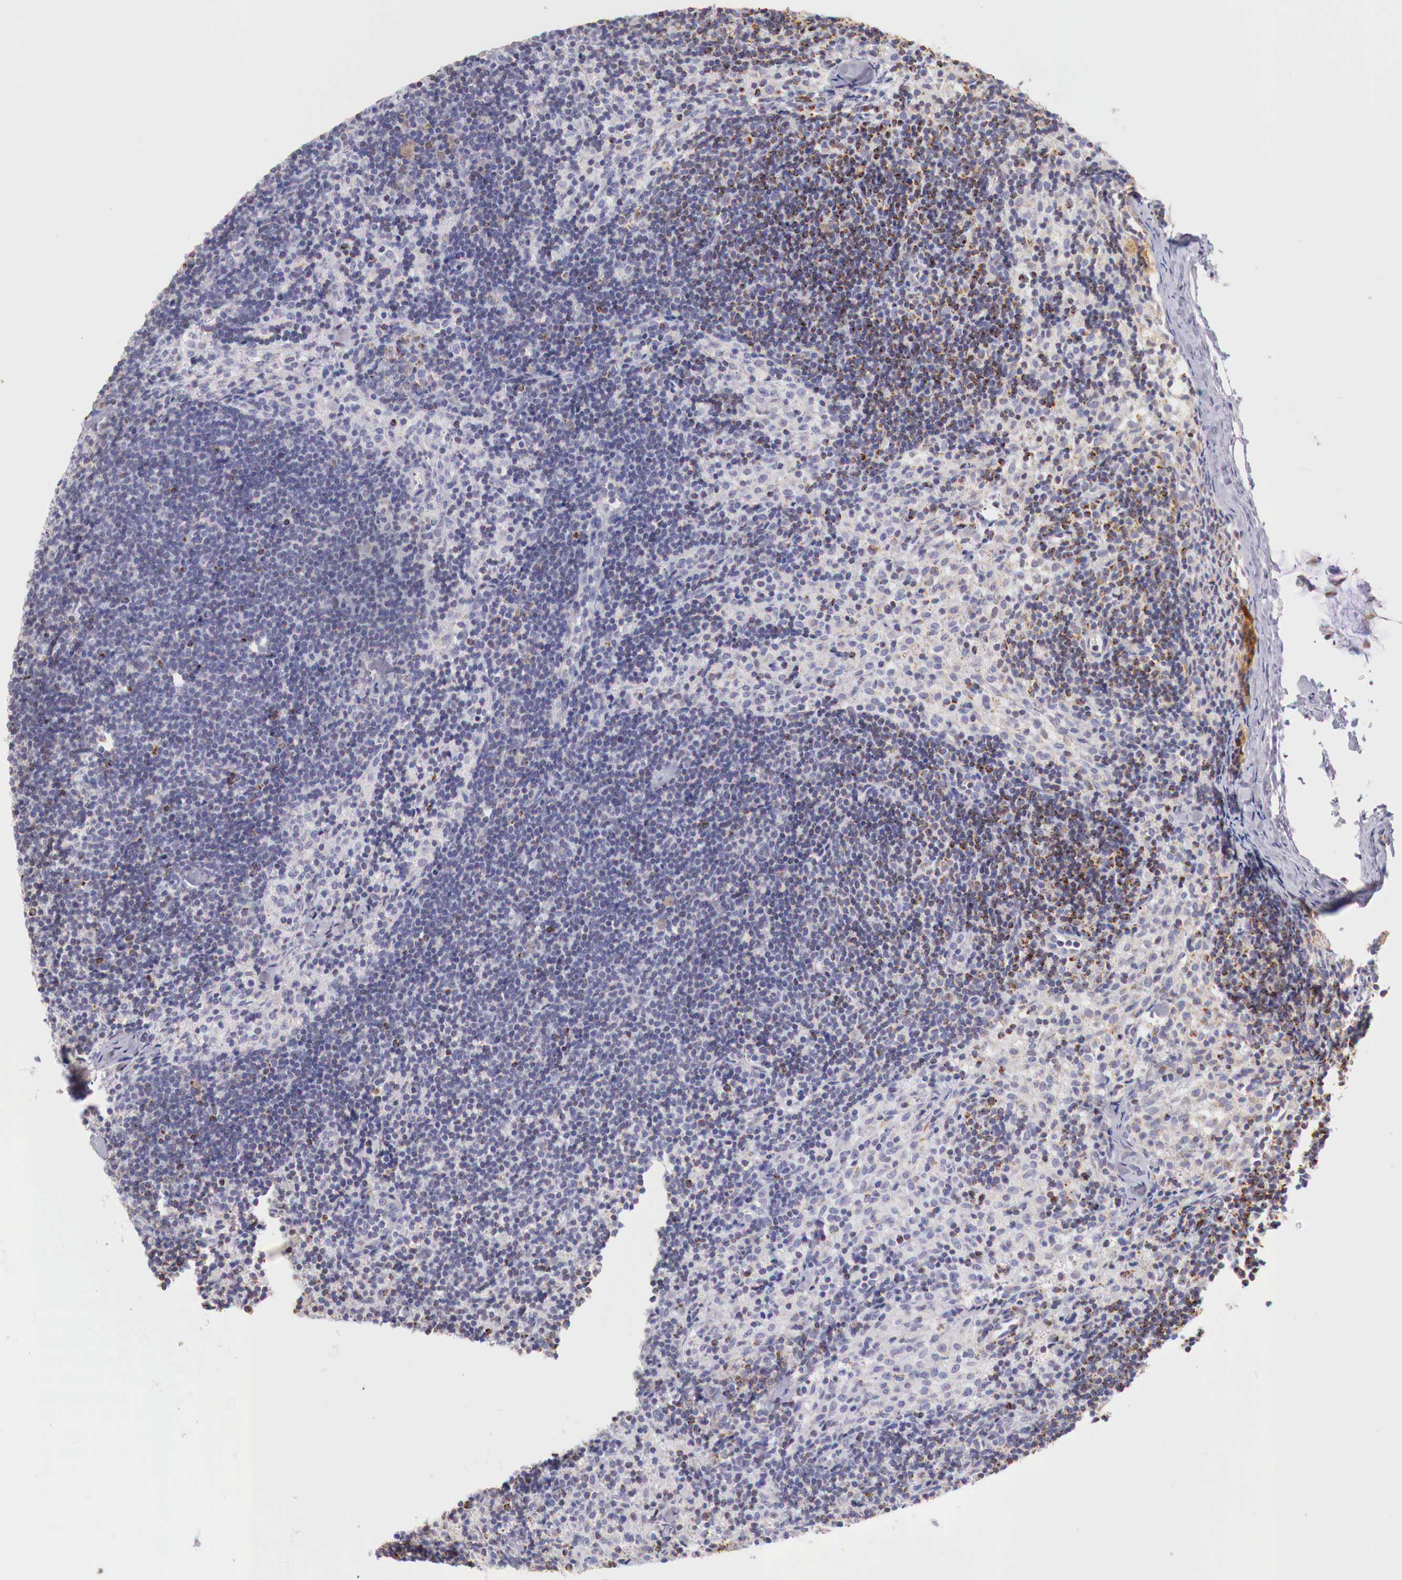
{"staining": {"intensity": "moderate", "quantity": "25%-75%", "location": "cytoplasmic/membranous"}, "tissue": "lymph node", "cell_type": "Germinal center cells", "image_type": "normal", "snomed": [{"axis": "morphology", "description": "Normal tissue, NOS"}, {"axis": "topography", "description": "Lymph node"}], "caption": "Lymph node stained with a brown dye displays moderate cytoplasmic/membranous positive positivity in about 25%-75% of germinal center cells.", "gene": "IDH3G", "patient": {"sex": "female", "age": 35}}